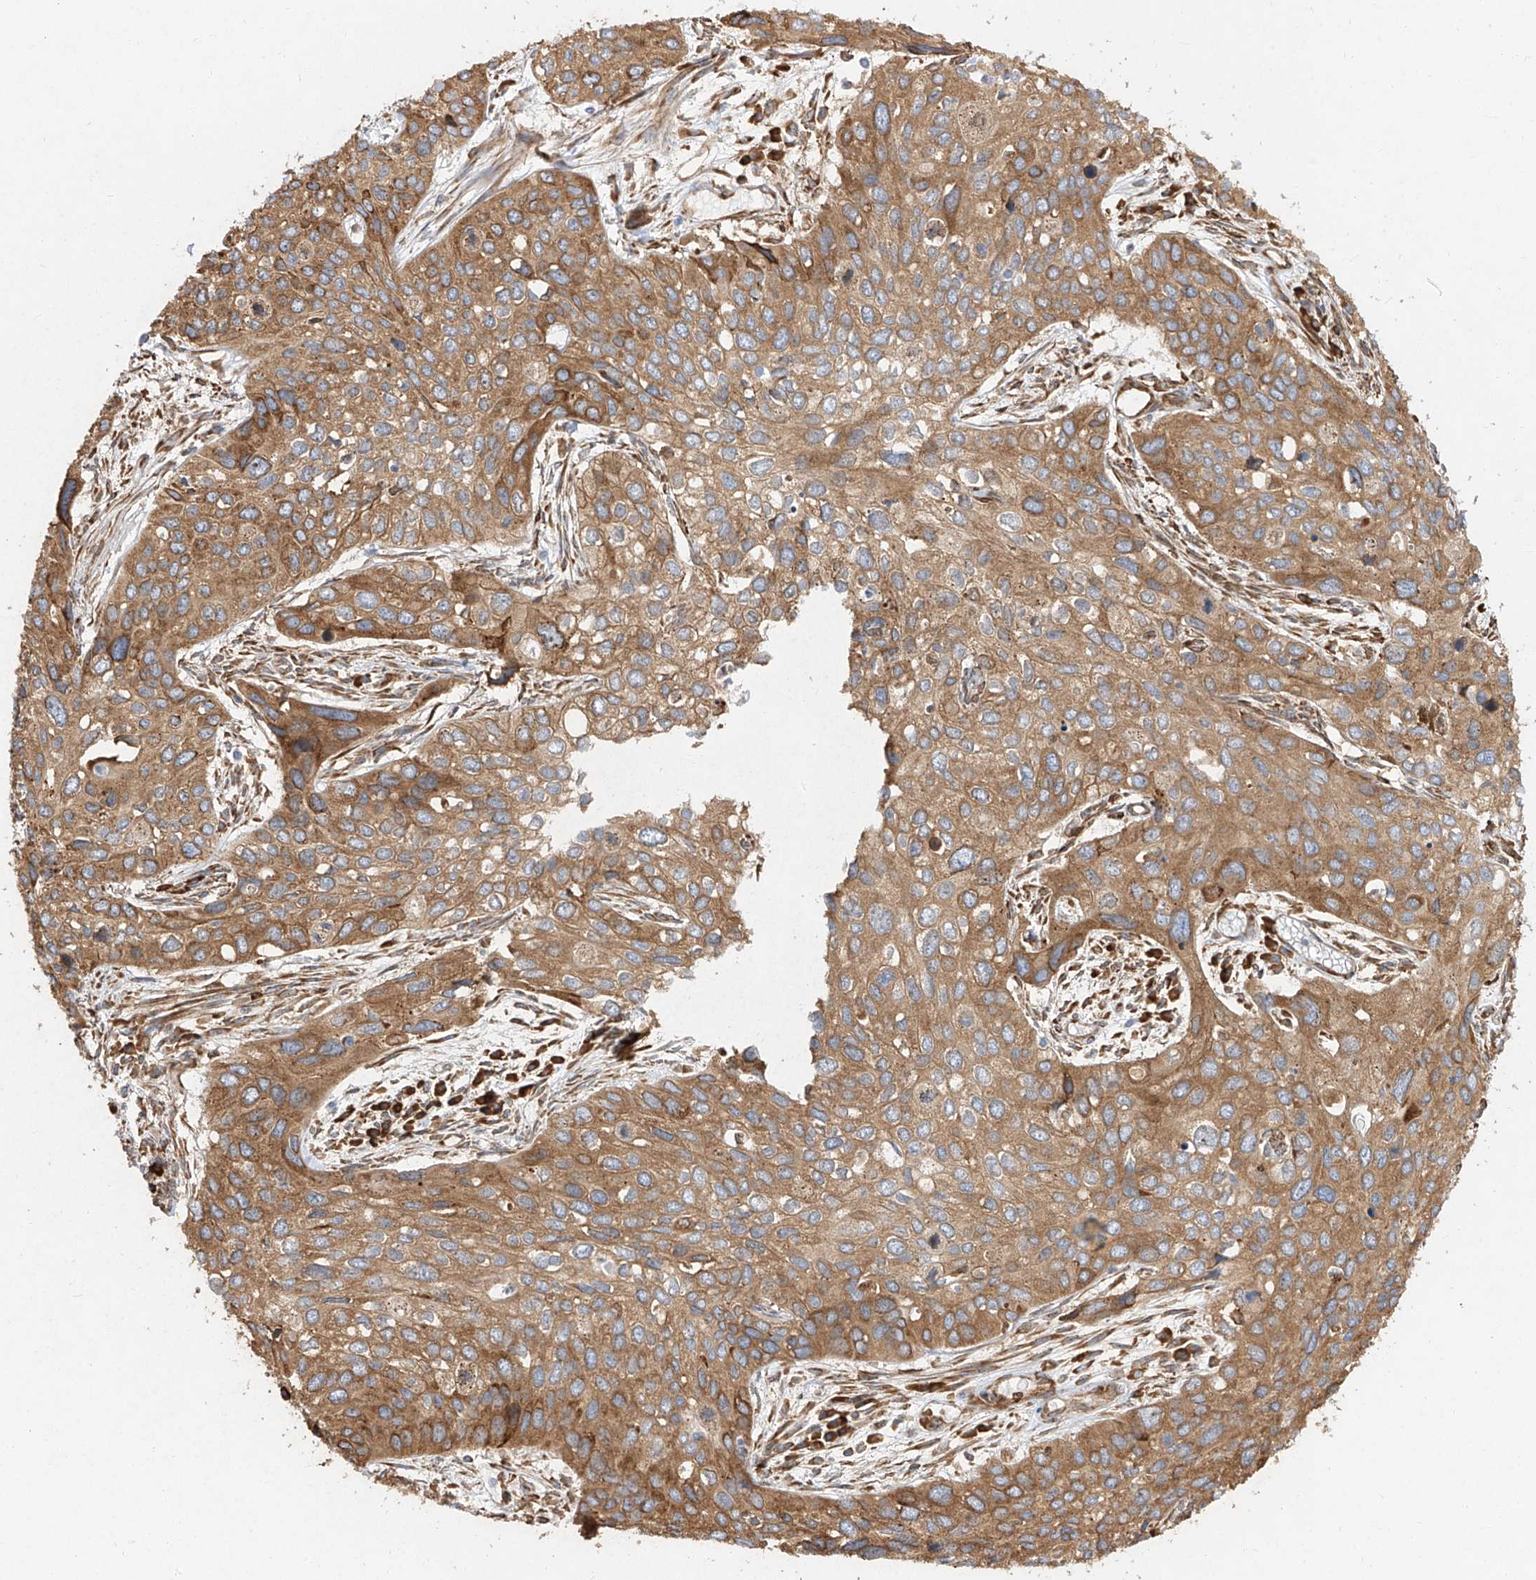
{"staining": {"intensity": "moderate", "quantity": ">75%", "location": "cytoplasmic/membranous"}, "tissue": "cervical cancer", "cell_type": "Tumor cells", "image_type": "cancer", "snomed": [{"axis": "morphology", "description": "Squamous cell carcinoma, NOS"}, {"axis": "topography", "description": "Cervix"}], "caption": "DAB (3,3'-diaminobenzidine) immunohistochemical staining of squamous cell carcinoma (cervical) exhibits moderate cytoplasmic/membranous protein expression in approximately >75% of tumor cells. The staining was performed using DAB (3,3'-diaminobenzidine) to visualize the protein expression in brown, while the nuclei were stained in blue with hematoxylin (Magnification: 20x).", "gene": "RPS25", "patient": {"sex": "female", "age": 55}}